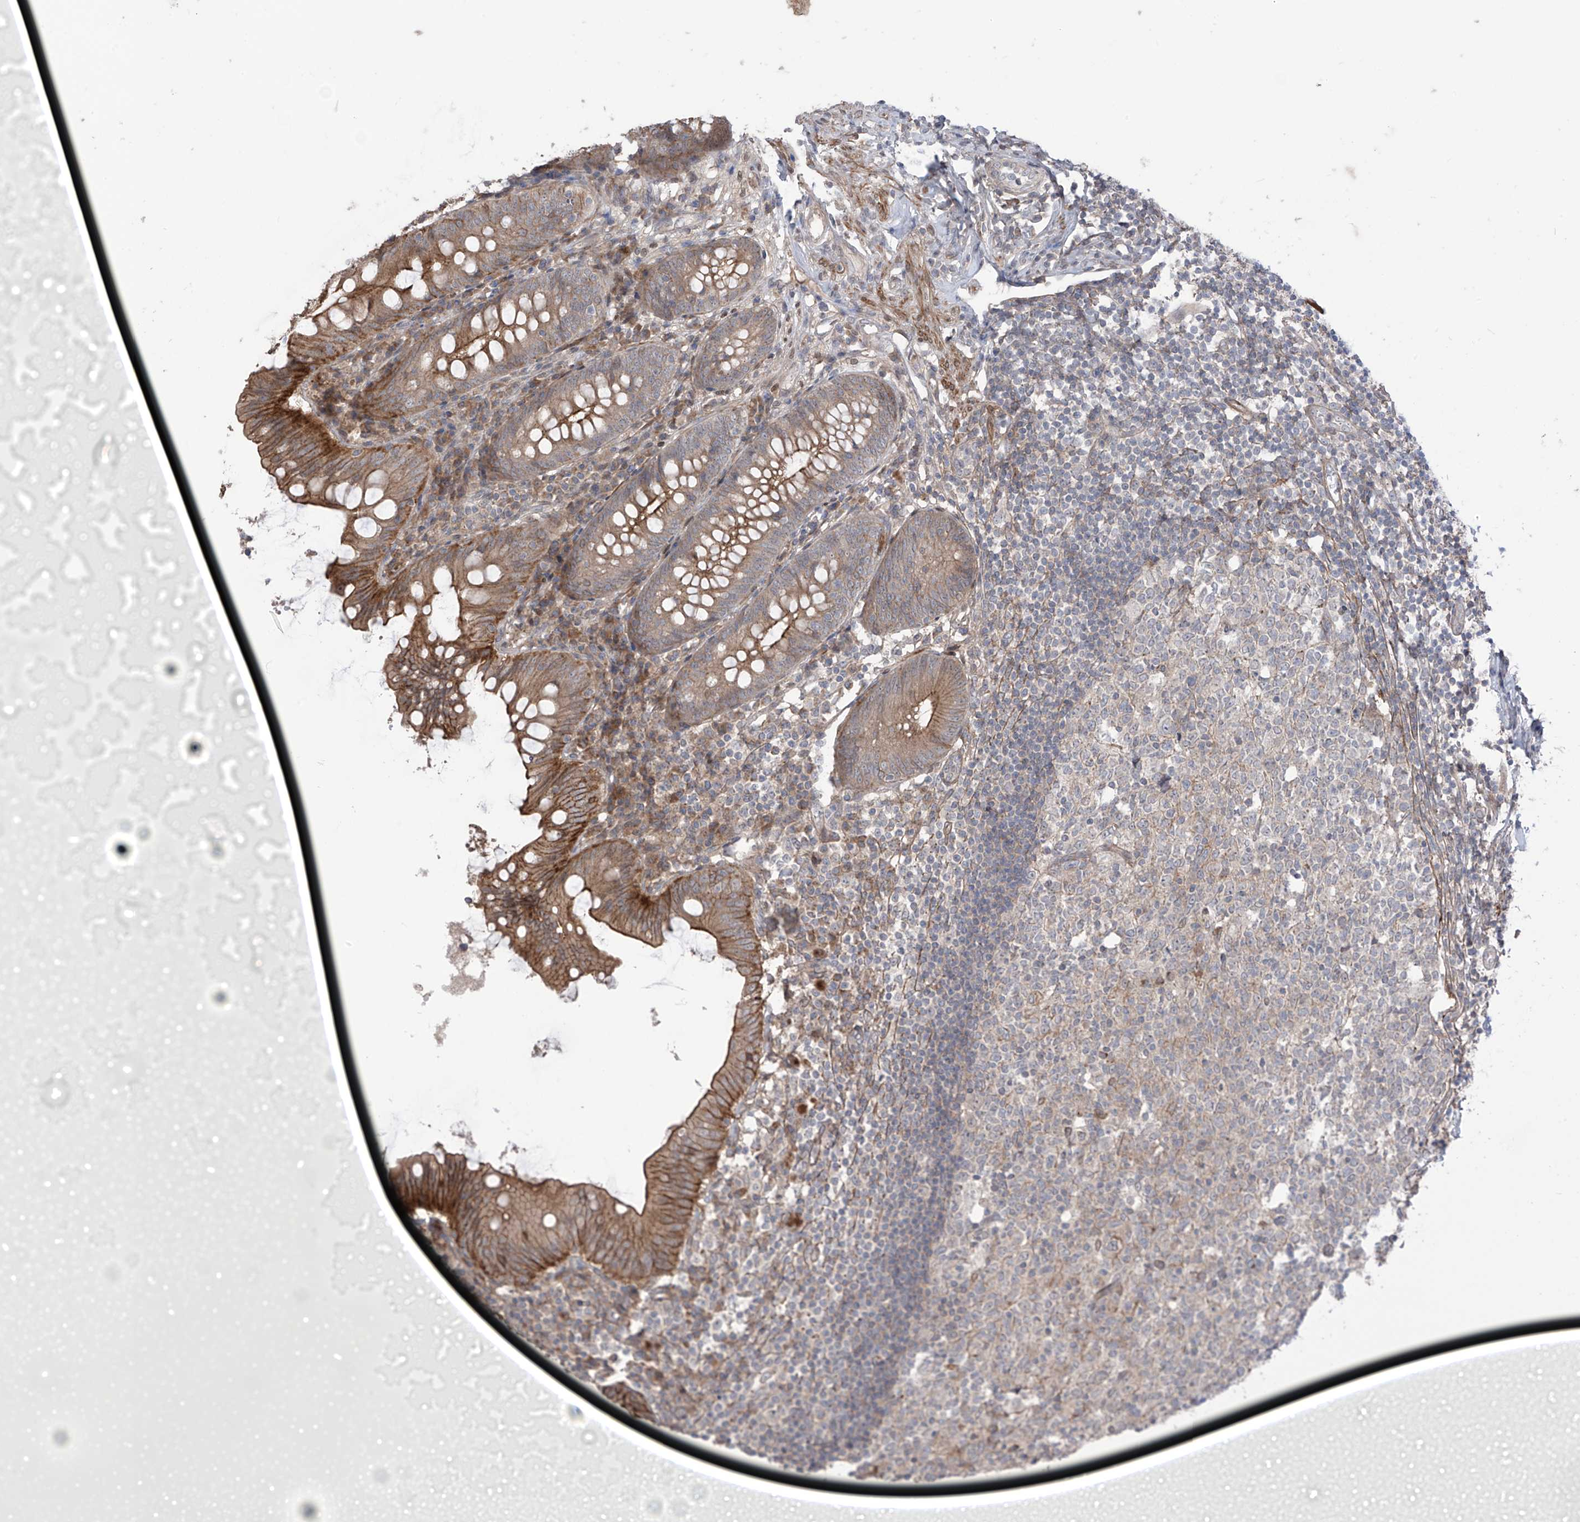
{"staining": {"intensity": "moderate", "quantity": ">75%", "location": "cytoplasmic/membranous"}, "tissue": "appendix", "cell_type": "Glandular cells", "image_type": "normal", "snomed": [{"axis": "morphology", "description": "Normal tissue, NOS"}, {"axis": "topography", "description": "Appendix"}], "caption": "The photomicrograph reveals a brown stain indicating the presence of a protein in the cytoplasmic/membranous of glandular cells in appendix. The staining was performed using DAB, with brown indicating positive protein expression. Nuclei are stained blue with hematoxylin.", "gene": "LRRC74A", "patient": {"sex": "female", "age": 54}}